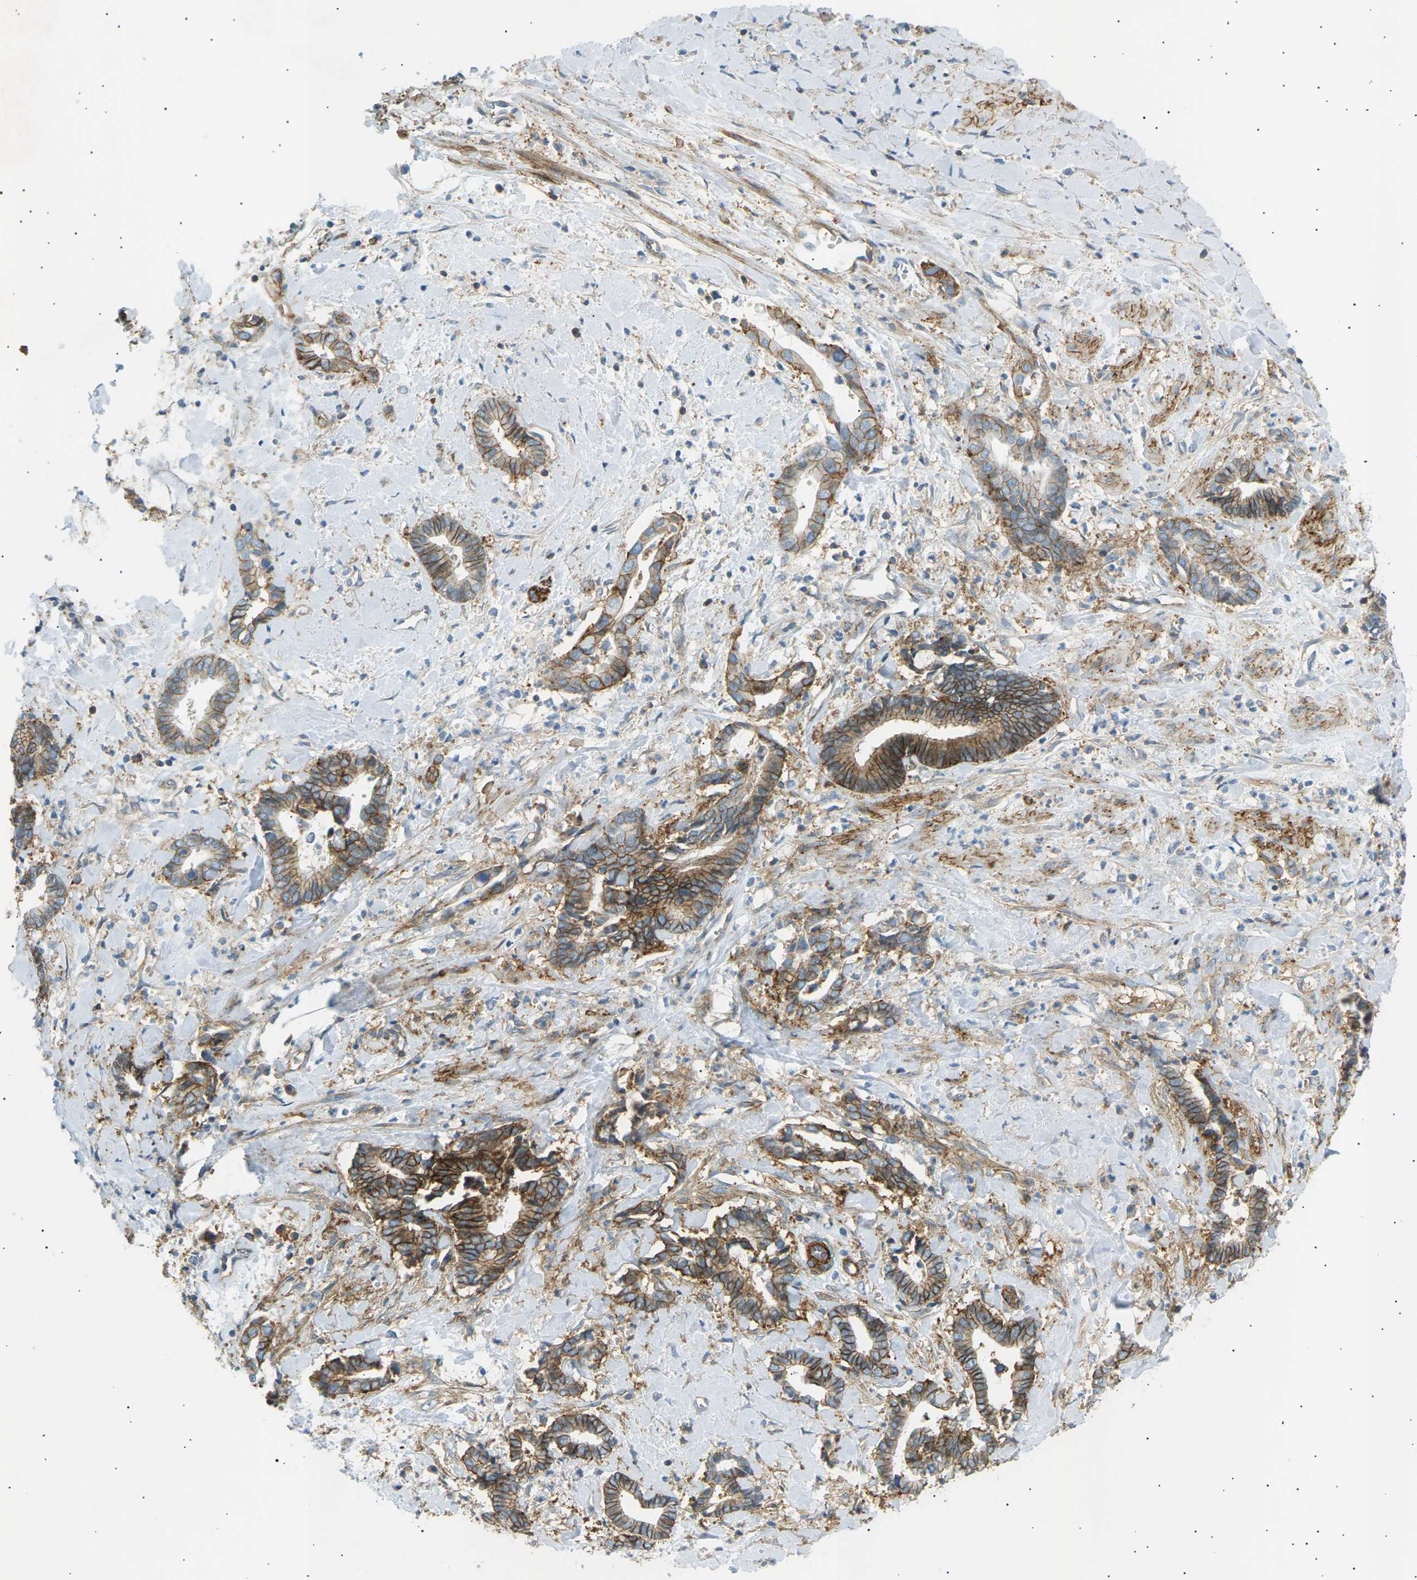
{"staining": {"intensity": "strong", "quantity": "25%-75%", "location": "cytoplasmic/membranous"}, "tissue": "cervical cancer", "cell_type": "Tumor cells", "image_type": "cancer", "snomed": [{"axis": "morphology", "description": "Adenocarcinoma, NOS"}, {"axis": "topography", "description": "Cervix"}], "caption": "Approximately 25%-75% of tumor cells in adenocarcinoma (cervical) exhibit strong cytoplasmic/membranous protein expression as visualized by brown immunohistochemical staining.", "gene": "ATP2B4", "patient": {"sex": "female", "age": 44}}